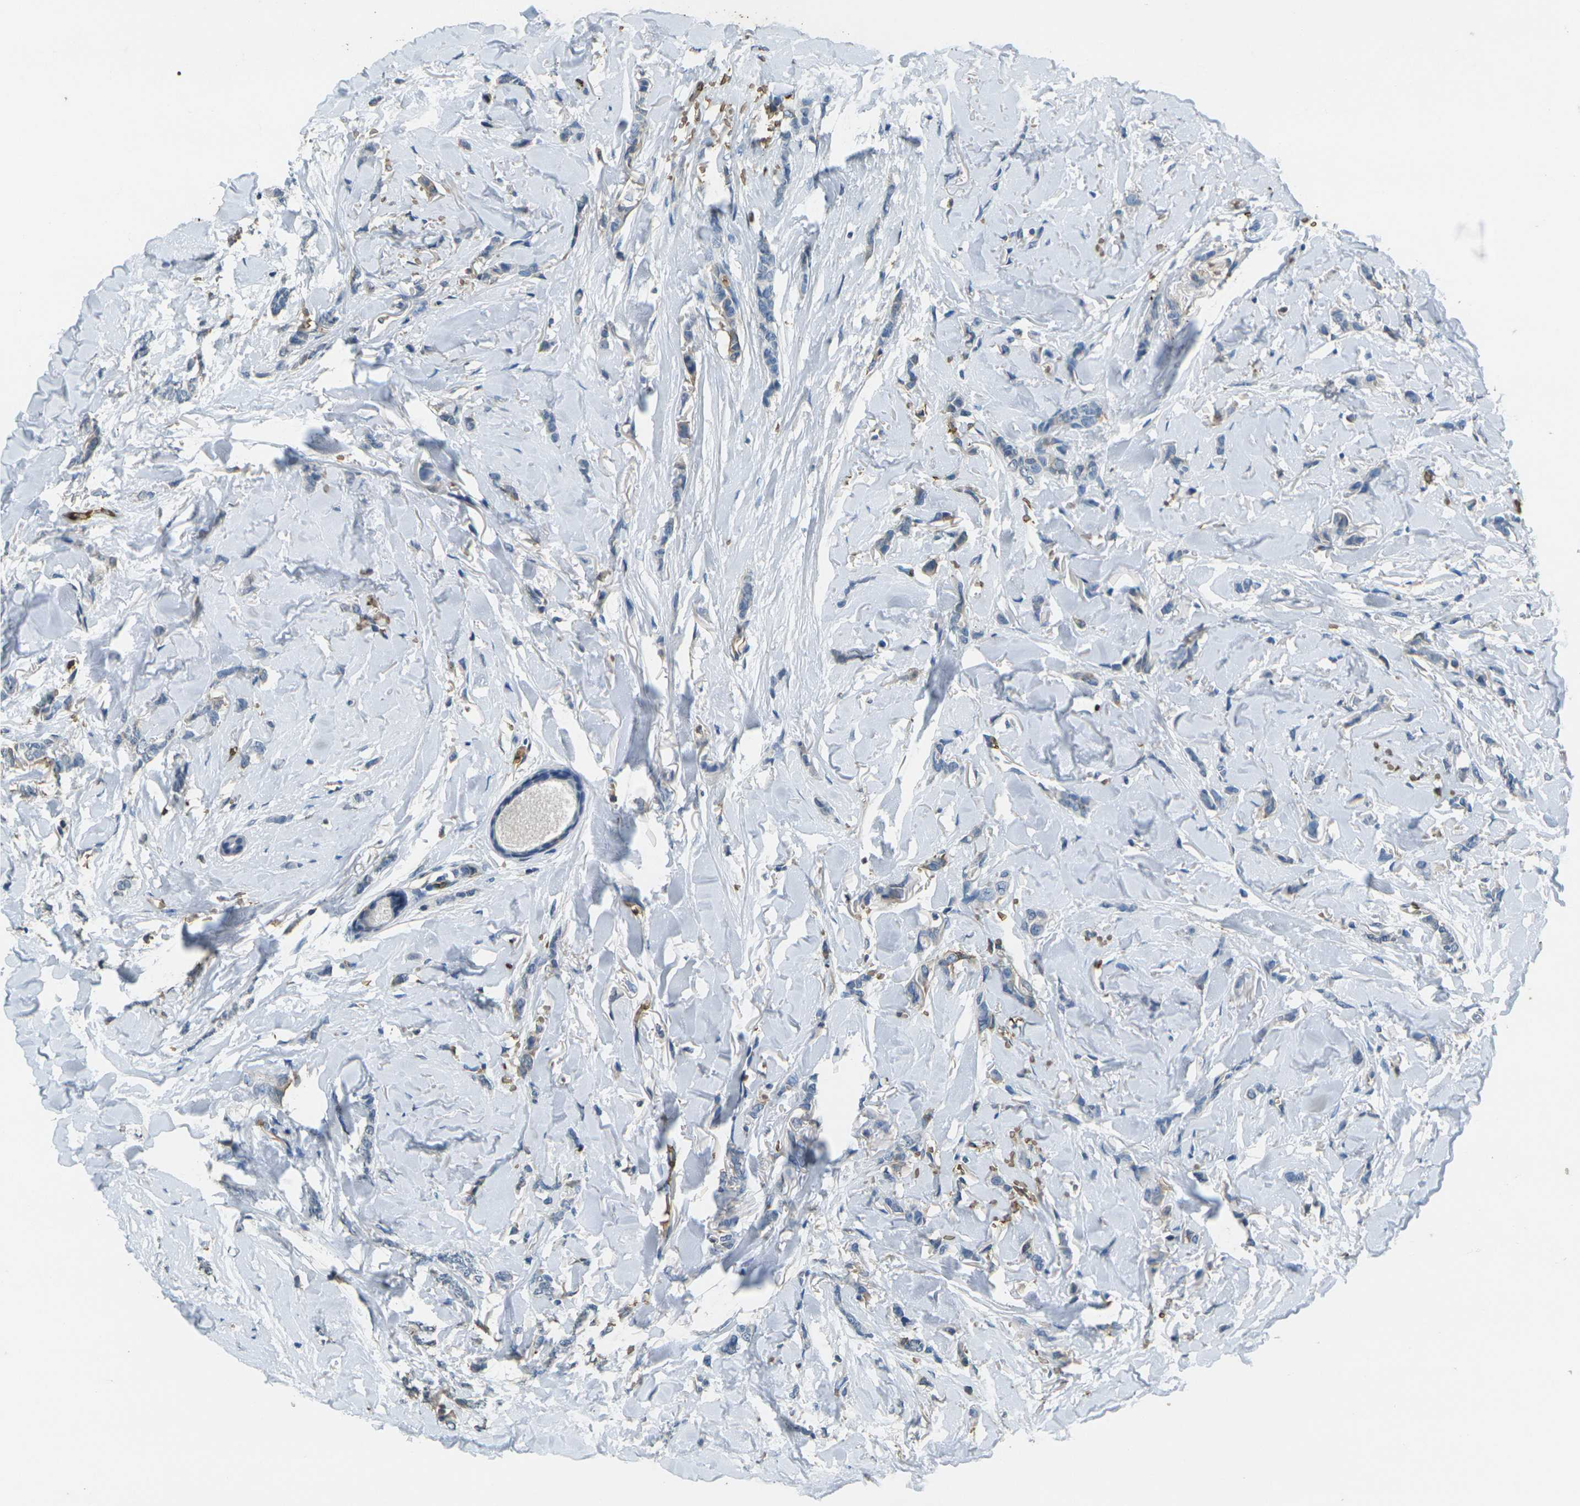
{"staining": {"intensity": "negative", "quantity": "none", "location": "none"}, "tissue": "breast cancer", "cell_type": "Tumor cells", "image_type": "cancer", "snomed": [{"axis": "morphology", "description": "Lobular carcinoma"}, {"axis": "topography", "description": "Skin"}, {"axis": "topography", "description": "Breast"}], "caption": "An IHC photomicrograph of lobular carcinoma (breast) is shown. There is no staining in tumor cells of lobular carcinoma (breast). (Immunohistochemistry, brightfield microscopy, high magnification).", "gene": "HBB", "patient": {"sex": "female", "age": 46}}